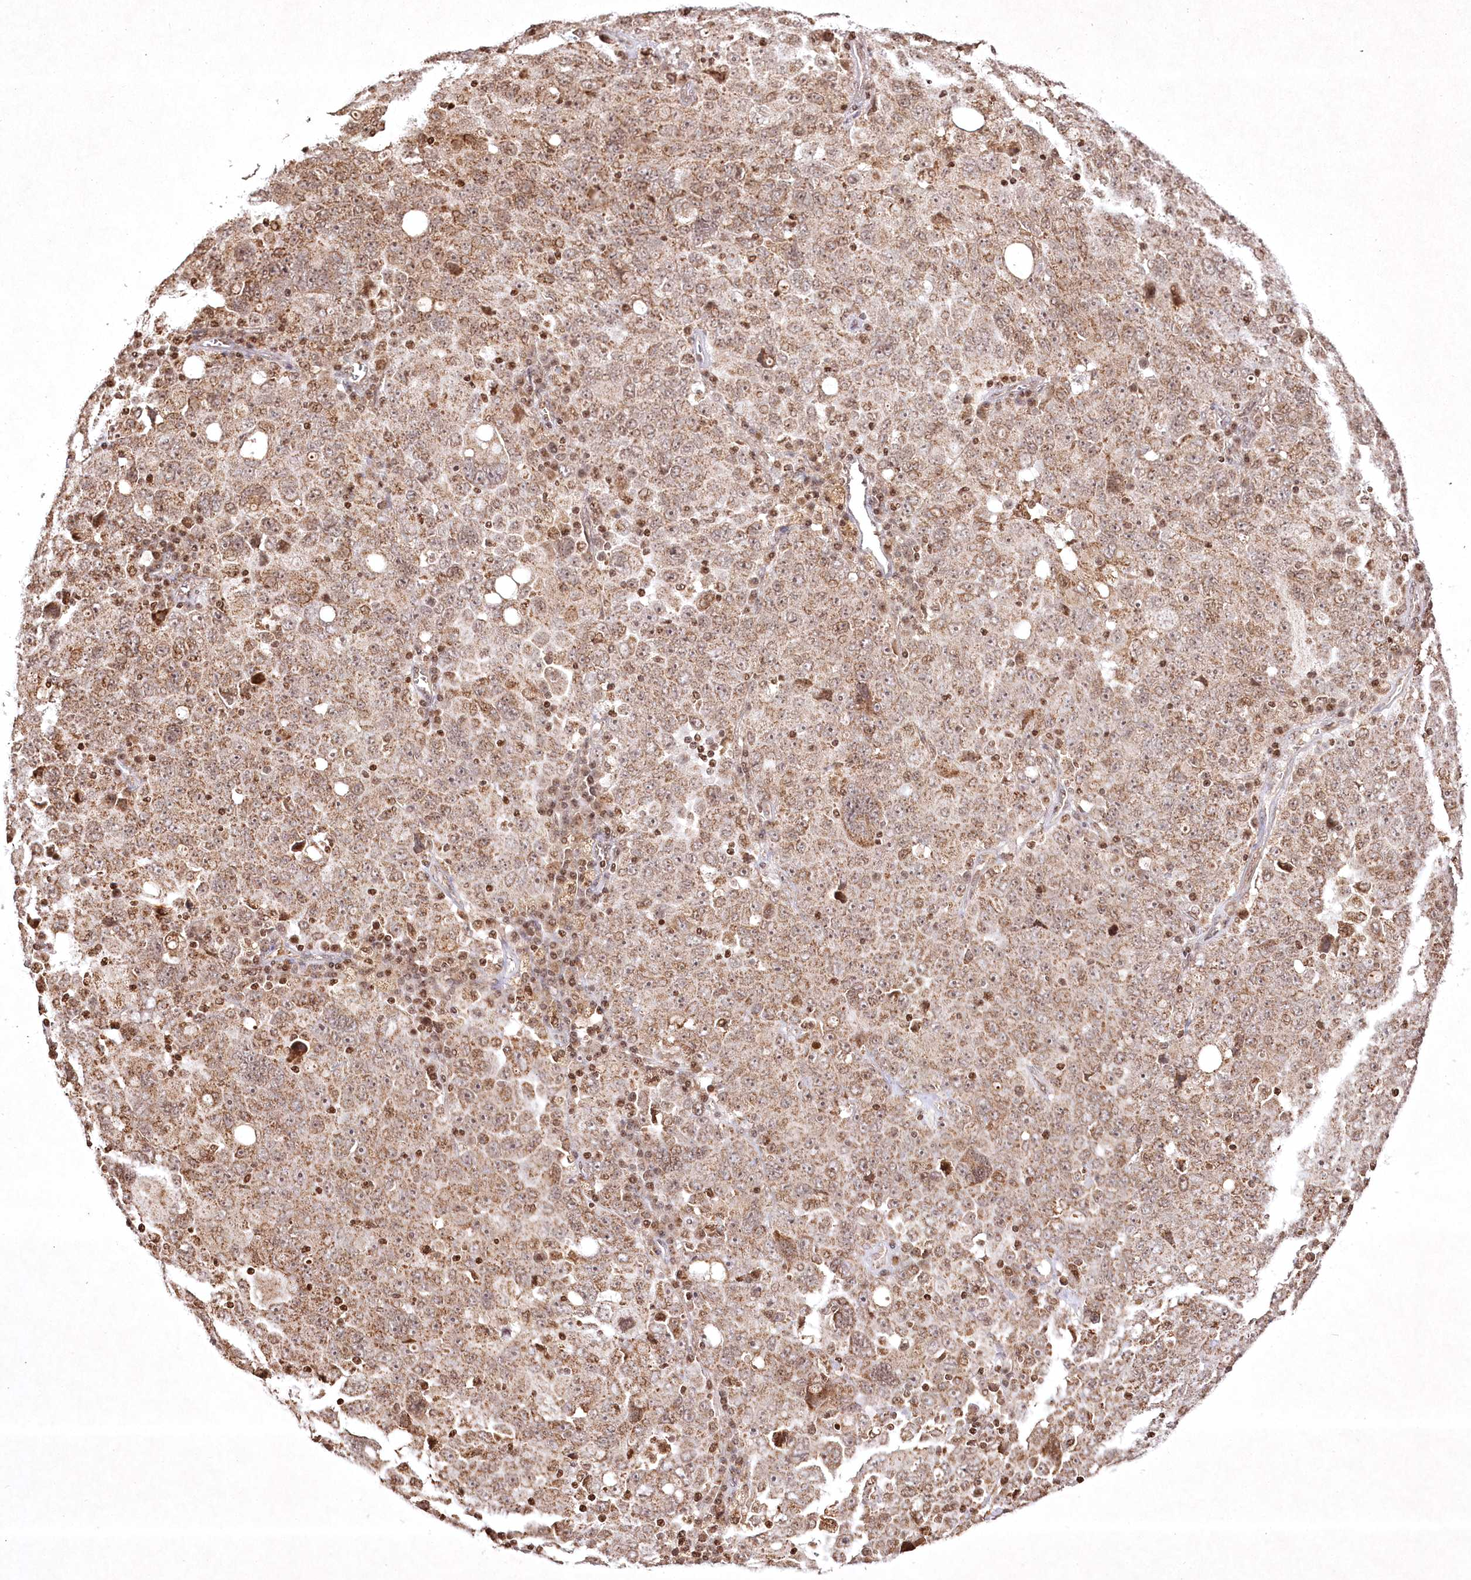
{"staining": {"intensity": "moderate", "quantity": ">75%", "location": "cytoplasmic/membranous,nuclear"}, "tissue": "ovarian cancer", "cell_type": "Tumor cells", "image_type": "cancer", "snomed": [{"axis": "morphology", "description": "Carcinoma, endometroid"}, {"axis": "topography", "description": "Ovary"}], "caption": "Immunohistochemical staining of ovarian cancer shows moderate cytoplasmic/membranous and nuclear protein expression in approximately >75% of tumor cells.", "gene": "CARM1", "patient": {"sex": "female", "age": 62}}